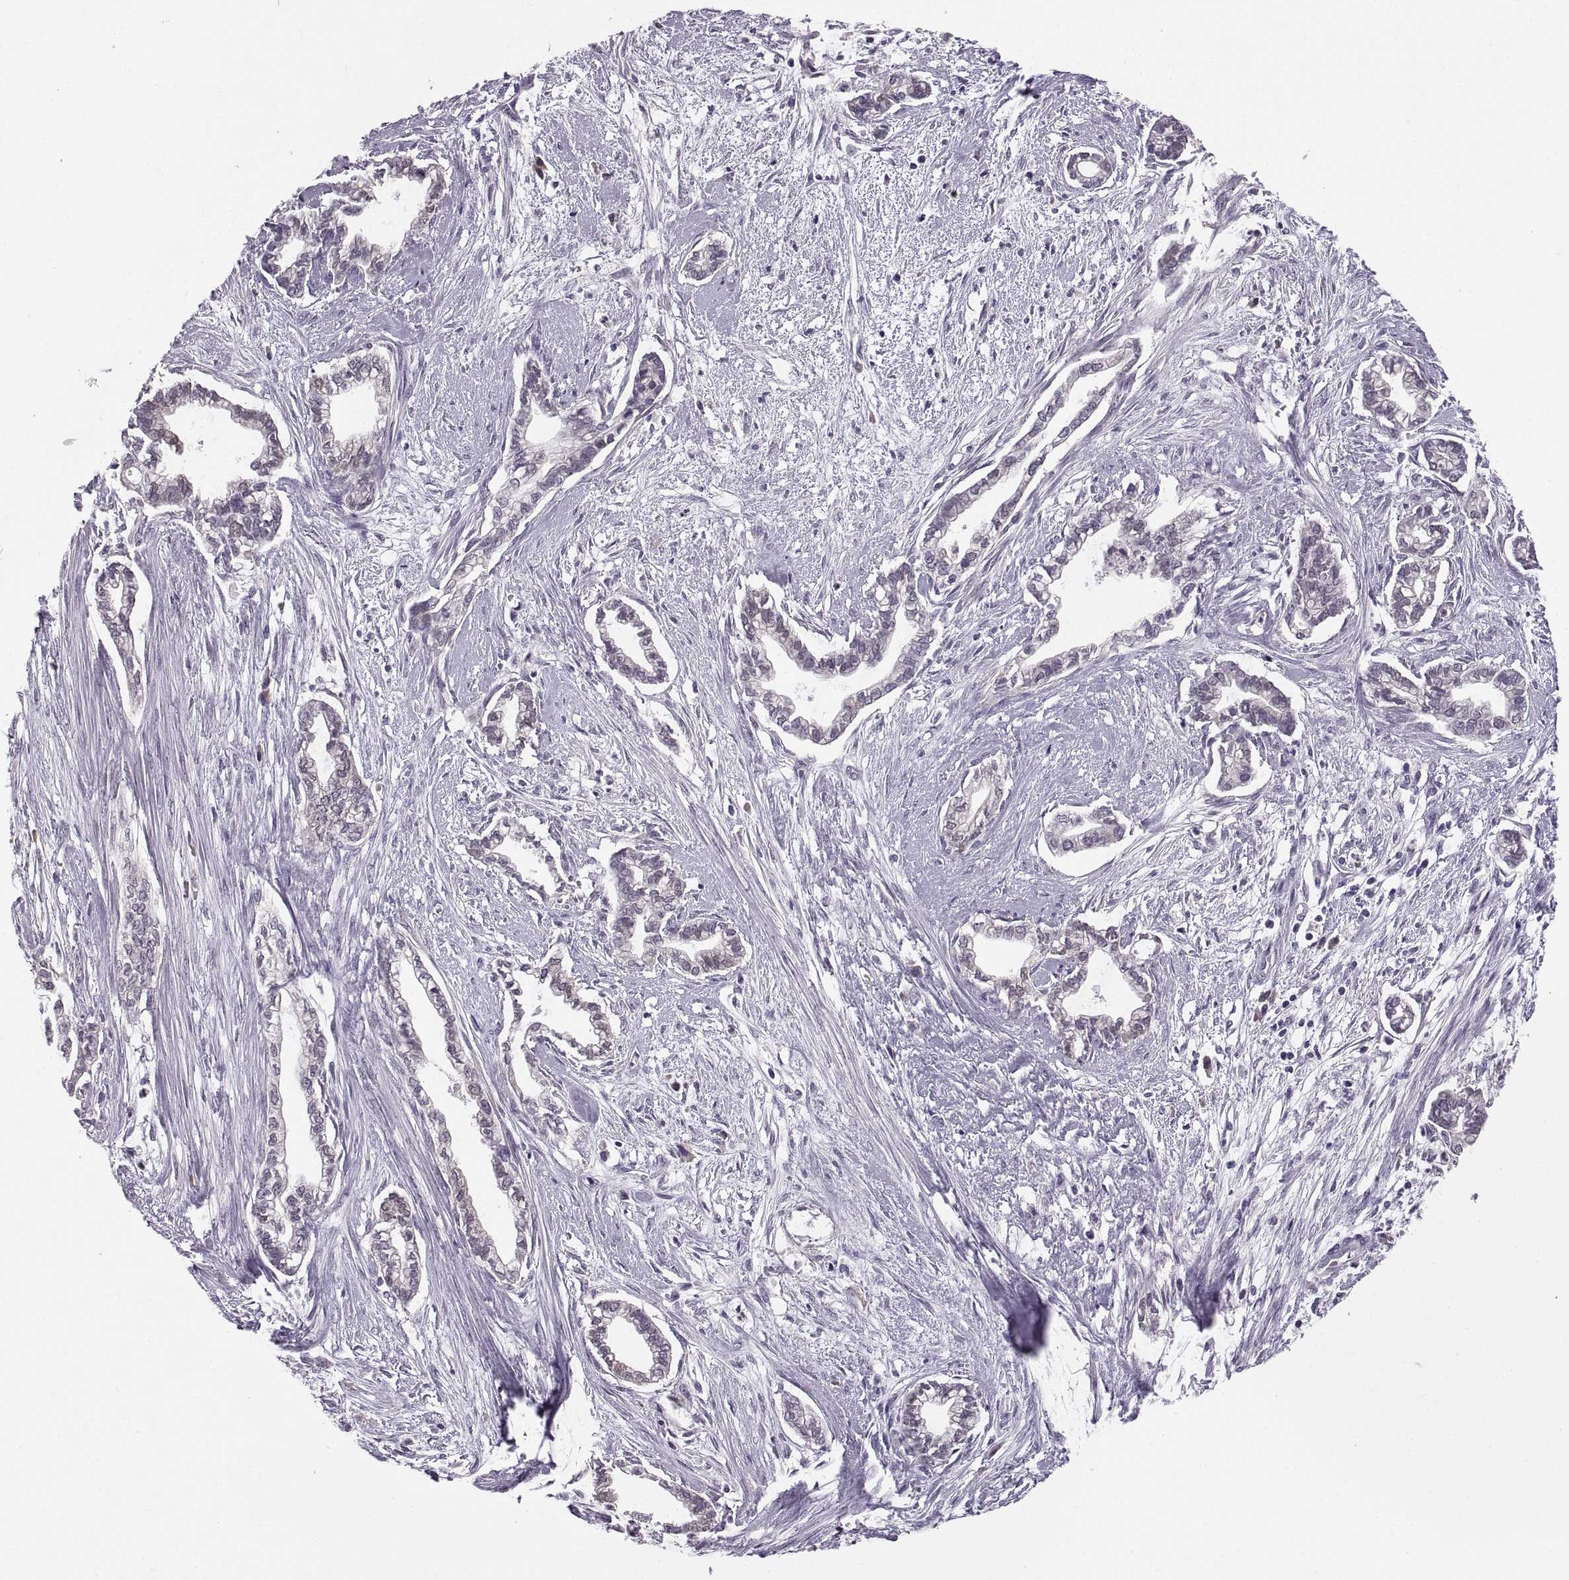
{"staining": {"intensity": "negative", "quantity": "none", "location": "none"}, "tissue": "cervical cancer", "cell_type": "Tumor cells", "image_type": "cancer", "snomed": [{"axis": "morphology", "description": "Adenocarcinoma, NOS"}, {"axis": "topography", "description": "Cervix"}], "caption": "Tumor cells are negative for protein expression in human cervical cancer (adenocarcinoma).", "gene": "ADH6", "patient": {"sex": "female", "age": 62}}